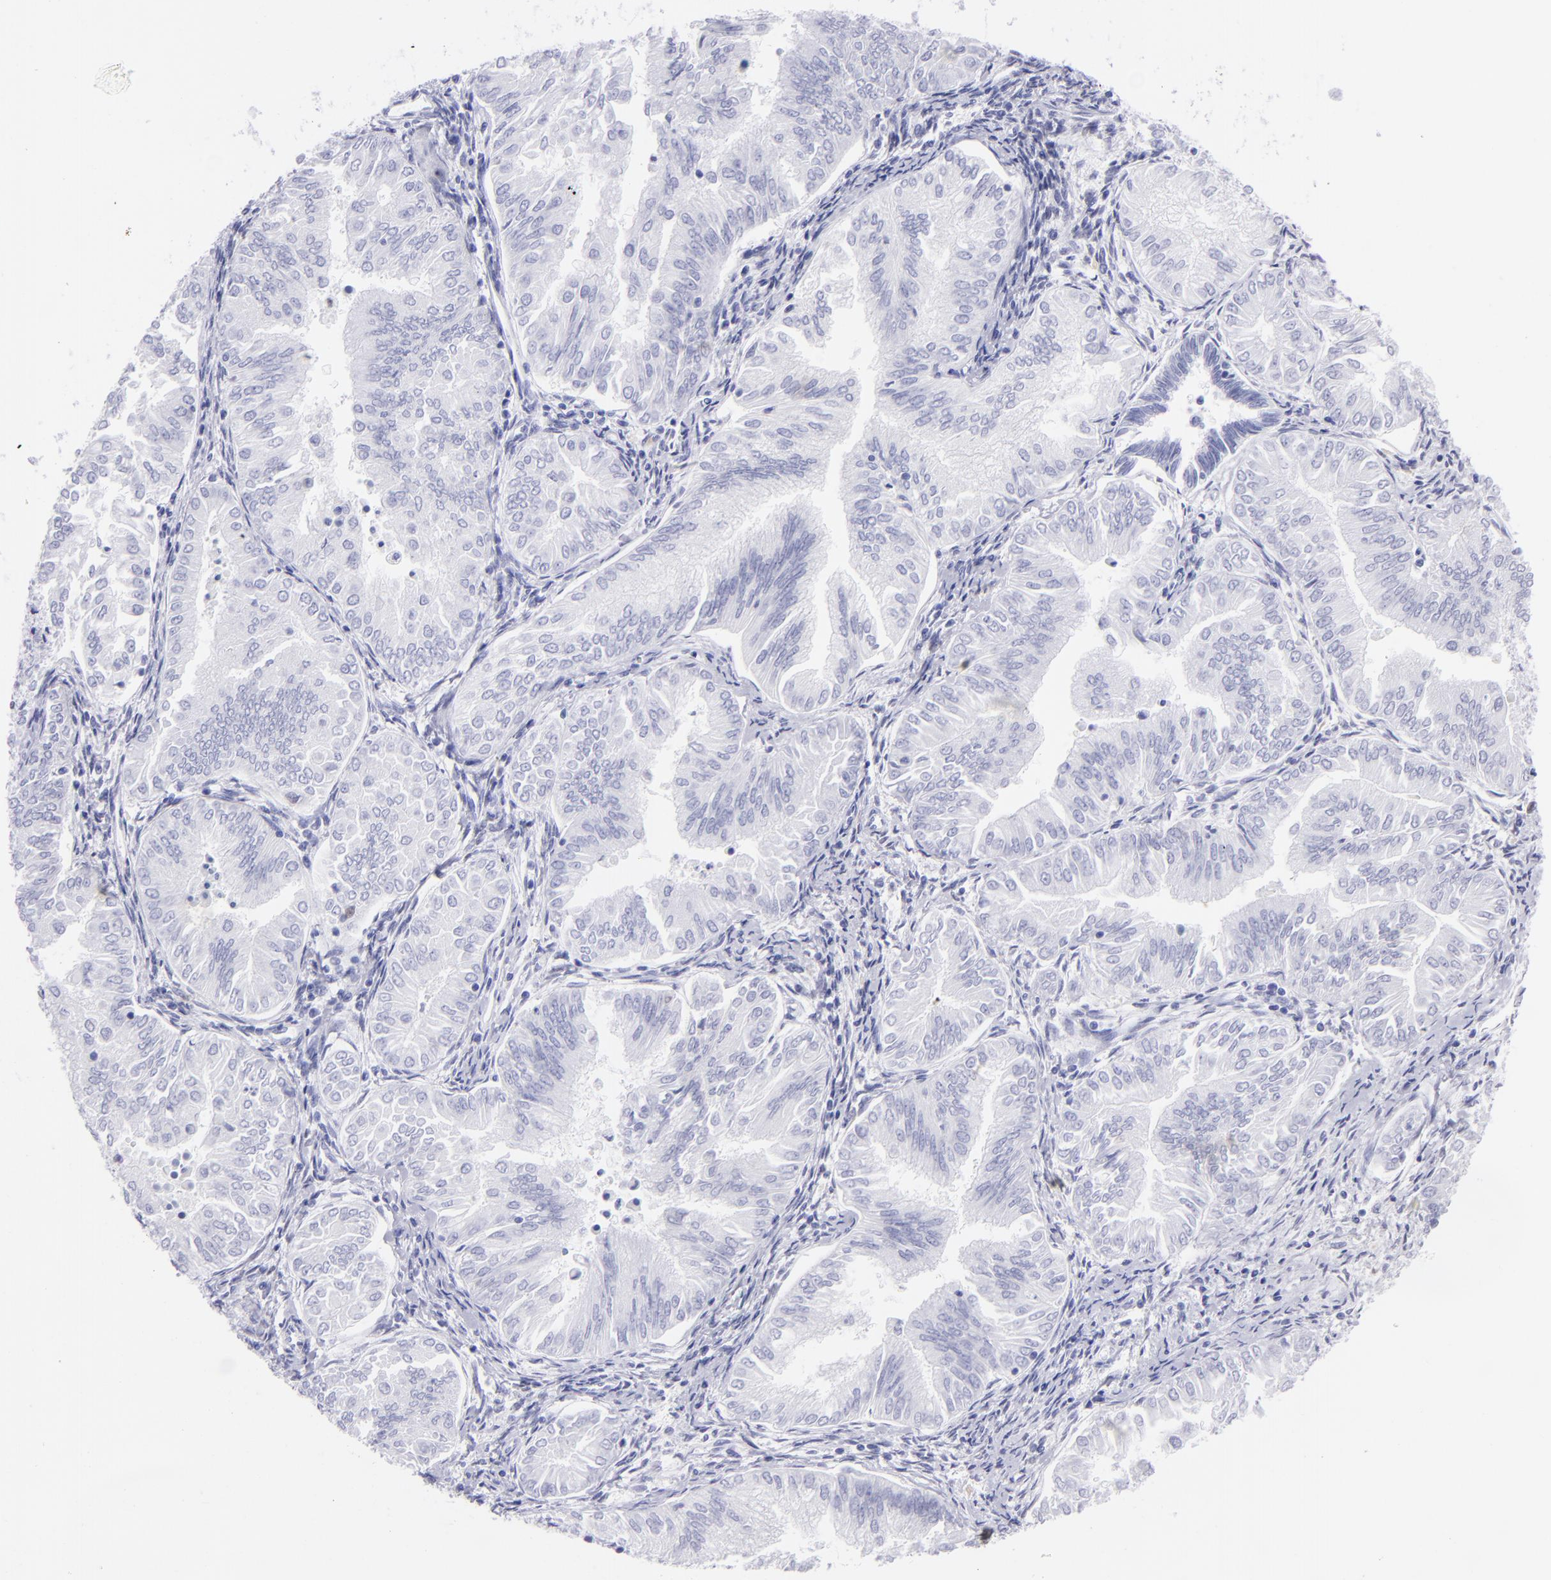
{"staining": {"intensity": "negative", "quantity": "none", "location": "none"}, "tissue": "endometrial cancer", "cell_type": "Tumor cells", "image_type": "cancer", "snomed": [{"axis": "morphology", "description": "Adenocarcinoma, NOS"}, {"axis": "topography", "description": "Endometrium"}], "caption": "Tumor cells are negative for protein expression in human adenocarcinoma (endometrial).", "gene": "MITF", "patient": {"sex": "female", "age": 53}}